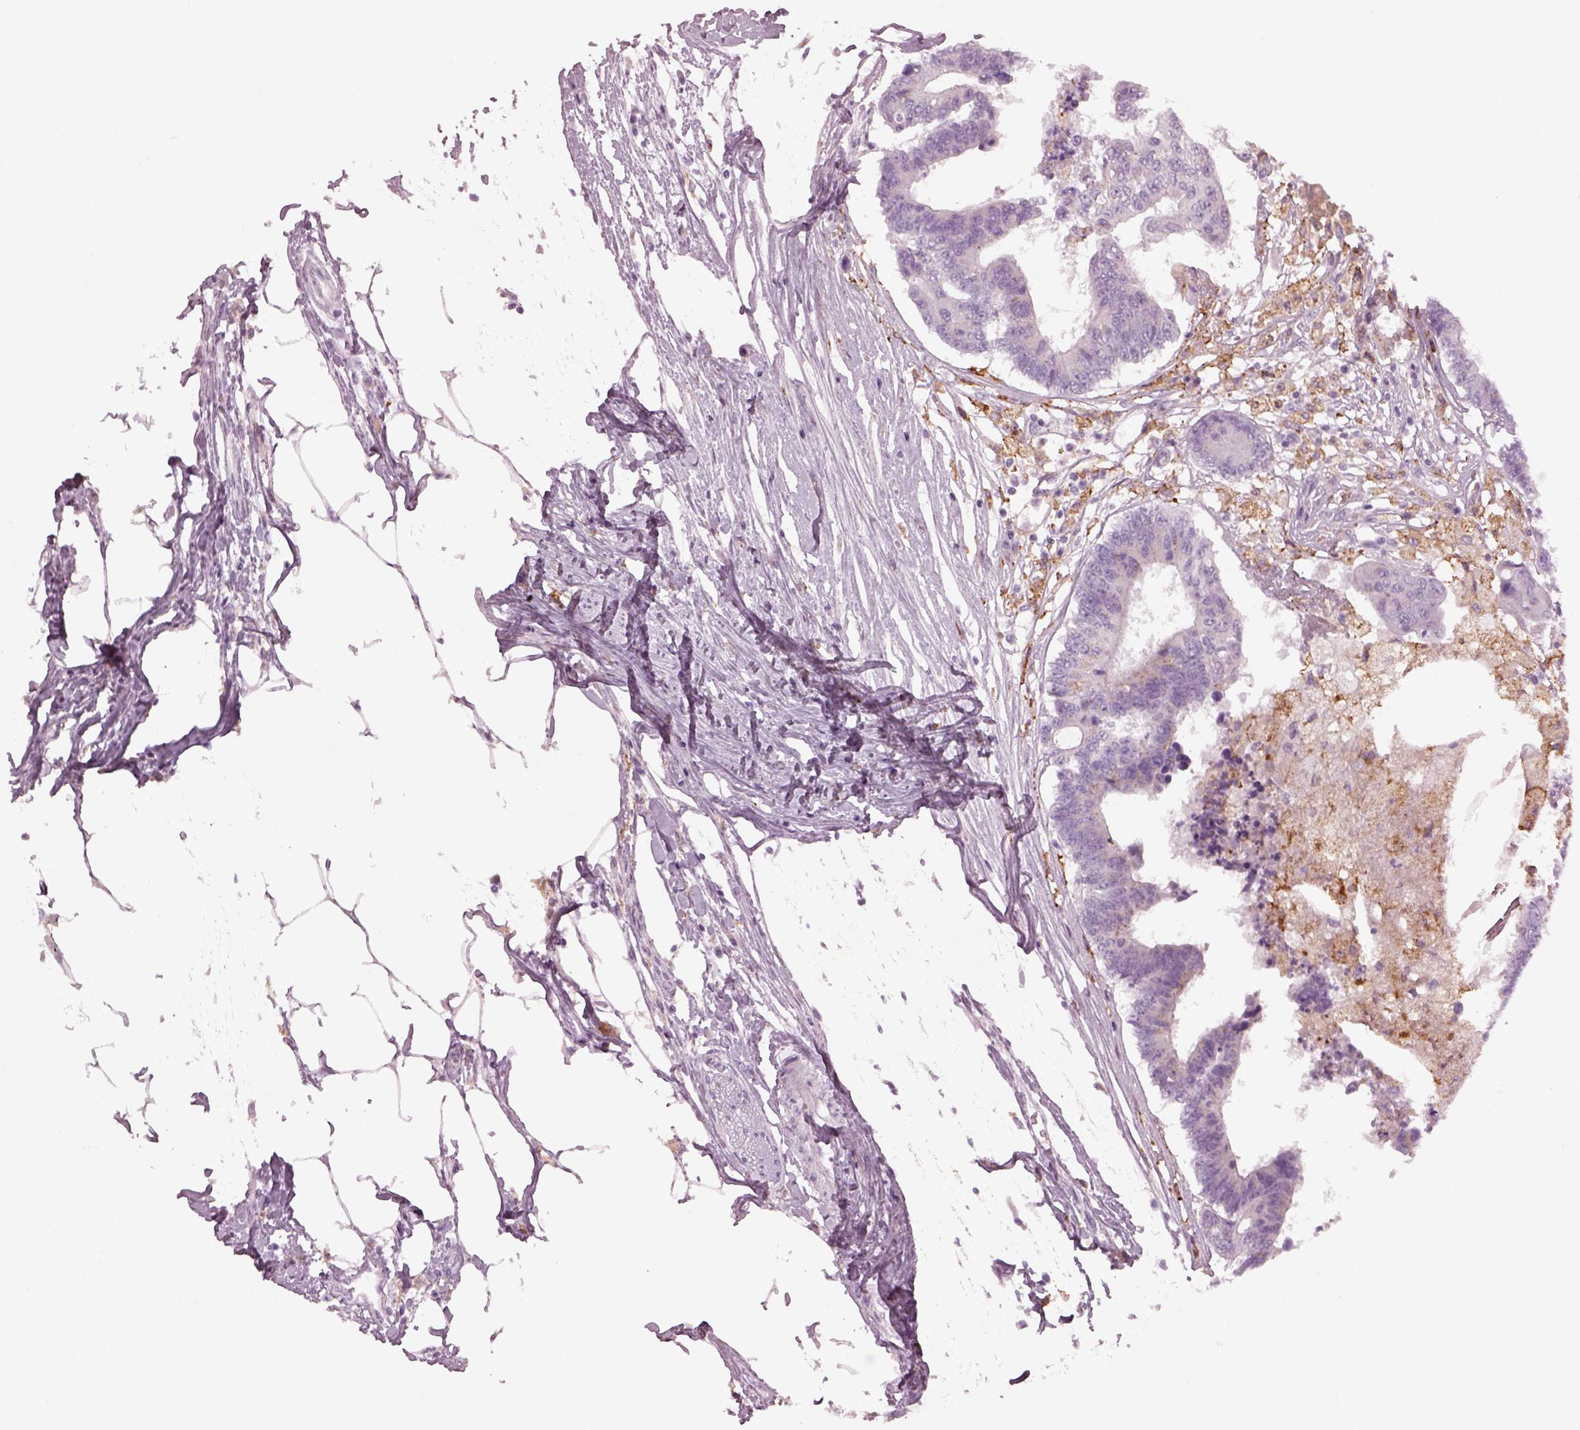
{"staining": {"intensity": "negative", "quantity": "none", "location": "none"}, "tissue": "colorectal cancer", "cell_type": "Tumor cells", "image_type": "cancer", "snomed": [{"axis": "morphology", "description": "Adenocarcinoma, NOS"}, {"axis": "topography", "description": "Colon"}], "caption": "Tumor cells are negative for brown protein staining in colorectal adenocarcinoma.", "gene": "TMEM231", "patient": {"sex": "female", "age": 48}}